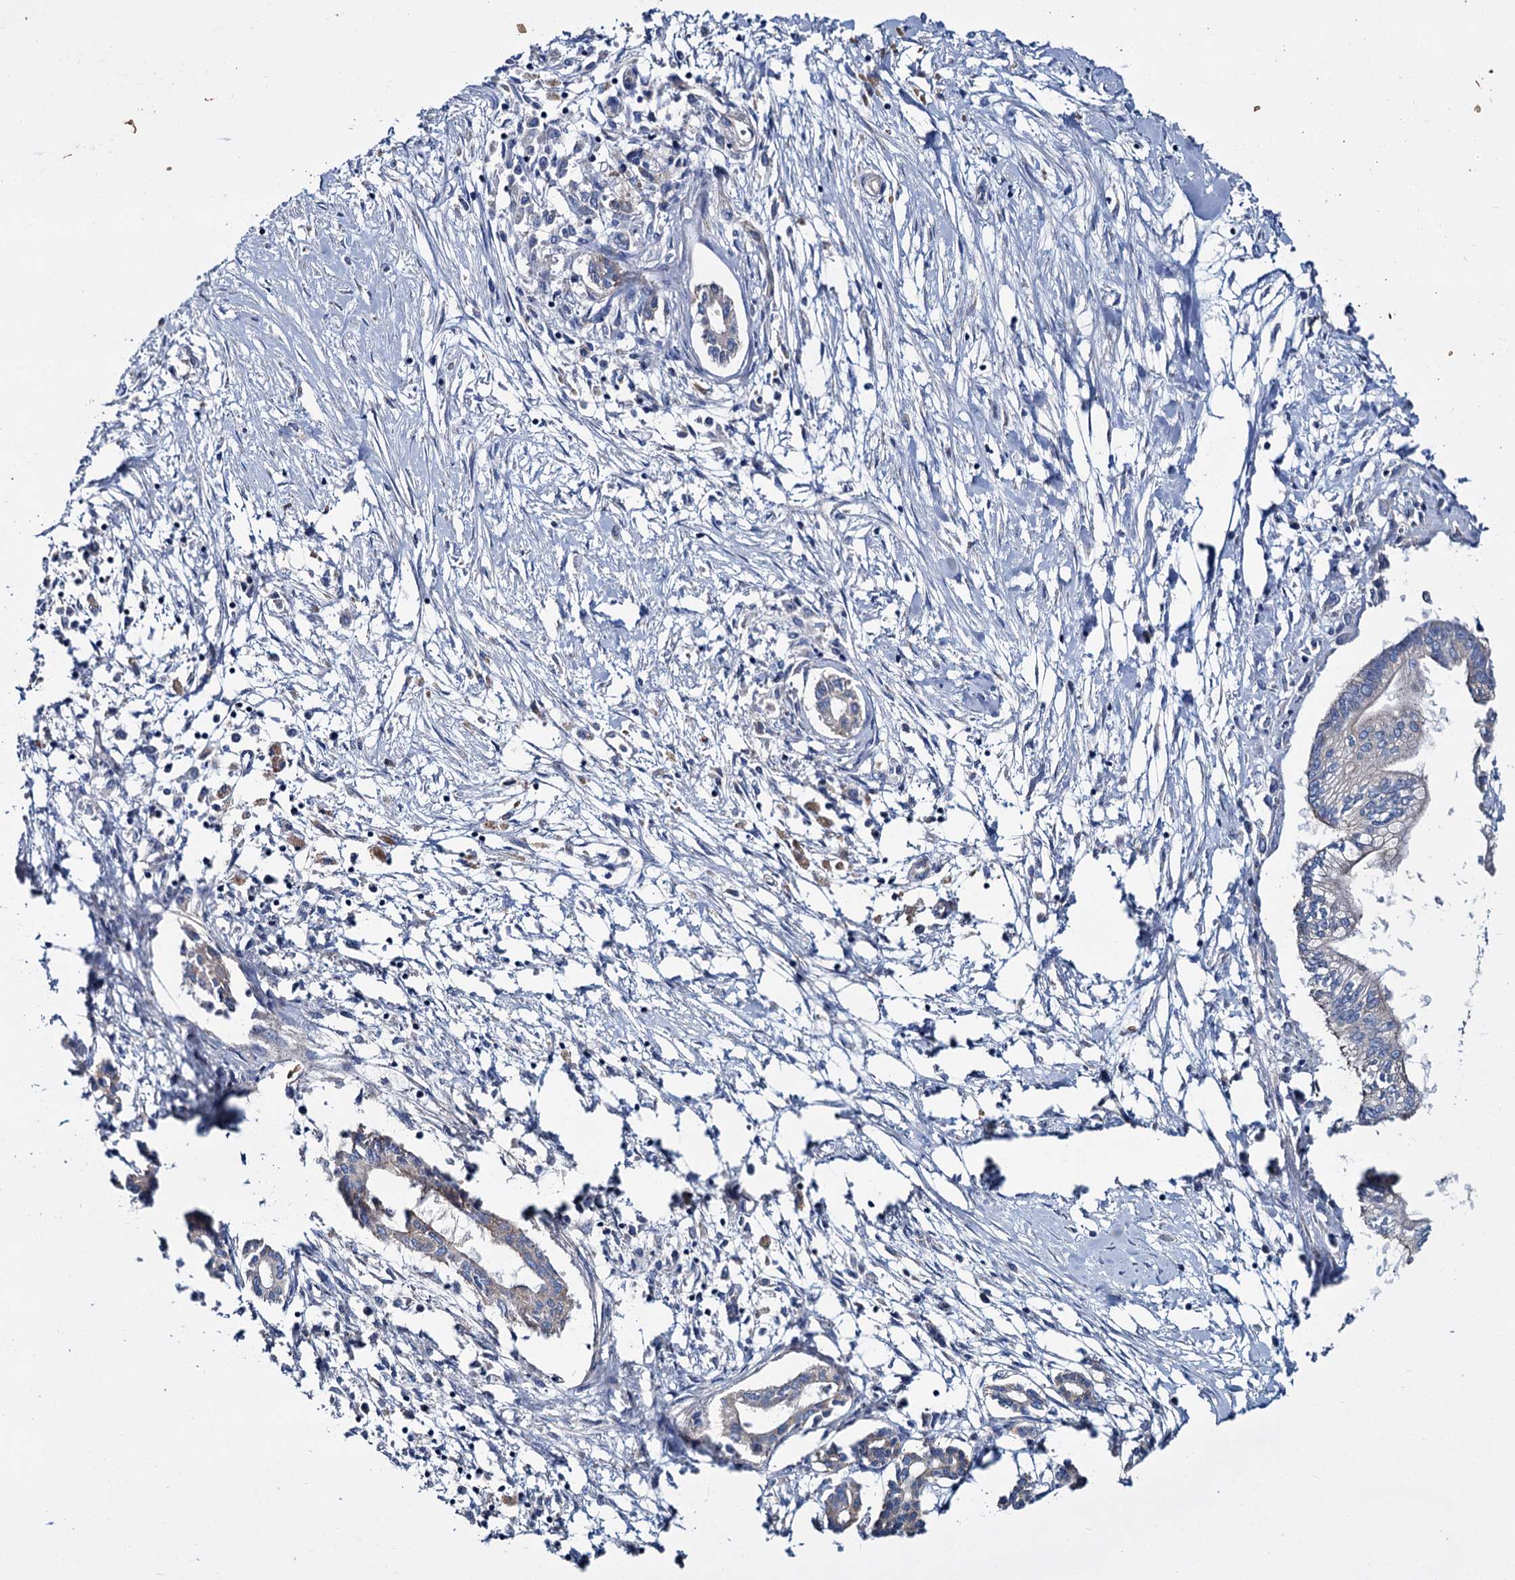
{"staining": {"intensity": "weak", "quantity": "<25%", "location": "cytoplasmic/membranous"}, "tissue": "pancreatic cancer", "cell_type": "Tumor cells", "image_type": "cancer", "snomed": [{"axis": "morphology", "description": "Adenocarcinoma, NOS"}, {"axis": "topography", "description": "Pancreas"}], "caption": "High magnification brightfield microscopy of pancreatic adenocarcinoma stained with DAB (3,3'-diaminobenzidine) (brown) and counterstained with hematoxylin (blue): tumor cells show no significant positivity.", "gene": "CEP295", "patient": {"sex": "female", "age": 50}}